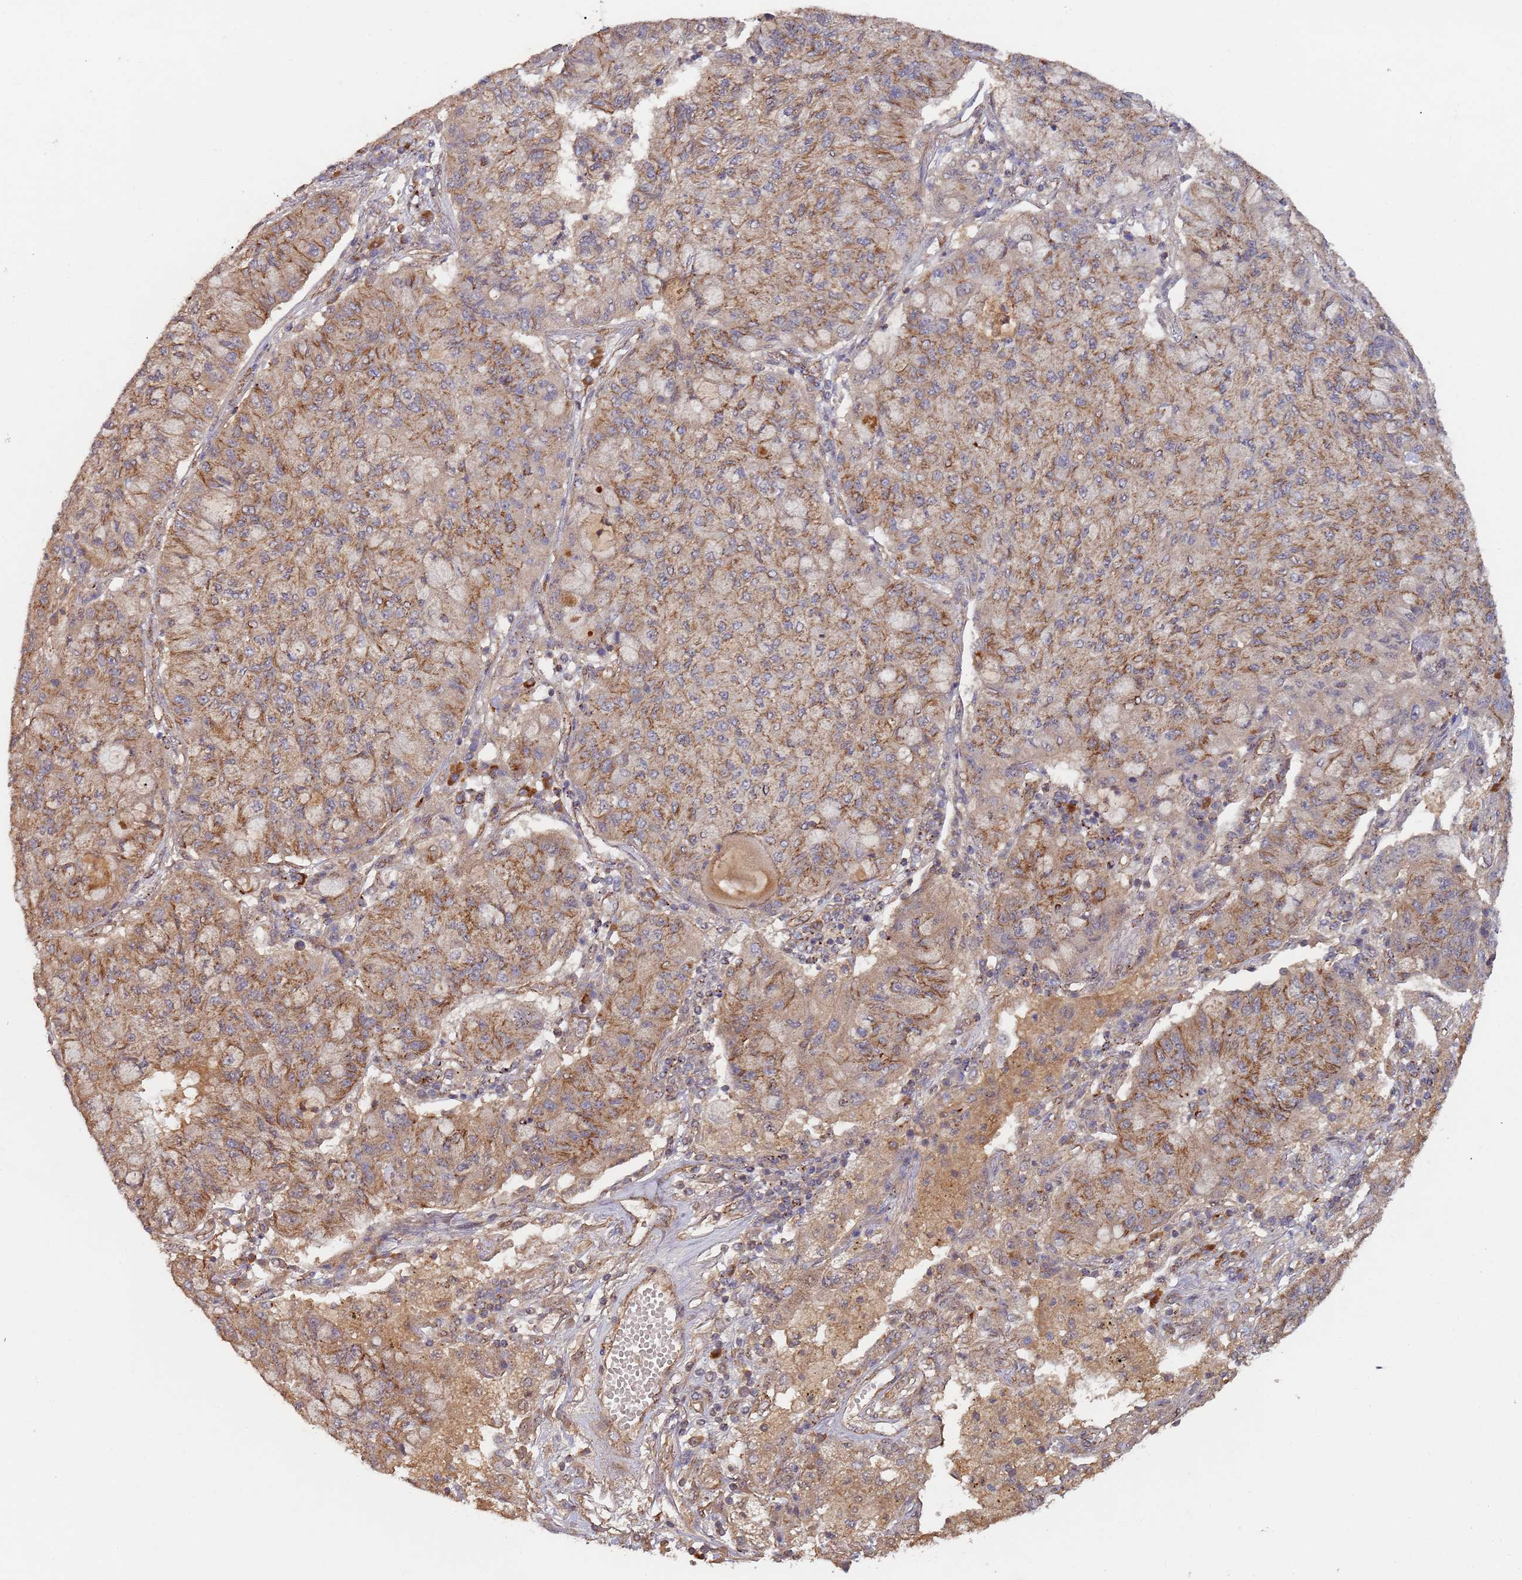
{"staining": {"intensity": "moderate", "quantity": ">75%", "location": "cytoplasmic/membranous"}, "tissue": "lung cancer", "cell_type": "Tumor cells", "image_type": "cancer", "snomed": [{"axis": "morphology", "description": "Squamous cell carcinoma, NOS"}, {"axis": "topography", "description": "Lung"}], "caption": "Protein staining exhibits moderate cytoplasmic/membranous positivity in approximately >75% of tumor cells in lung cancer (squamous cell carcinoma).", "gene": "KANSL1L", "patient": {"sex": "male", "age": 74}}